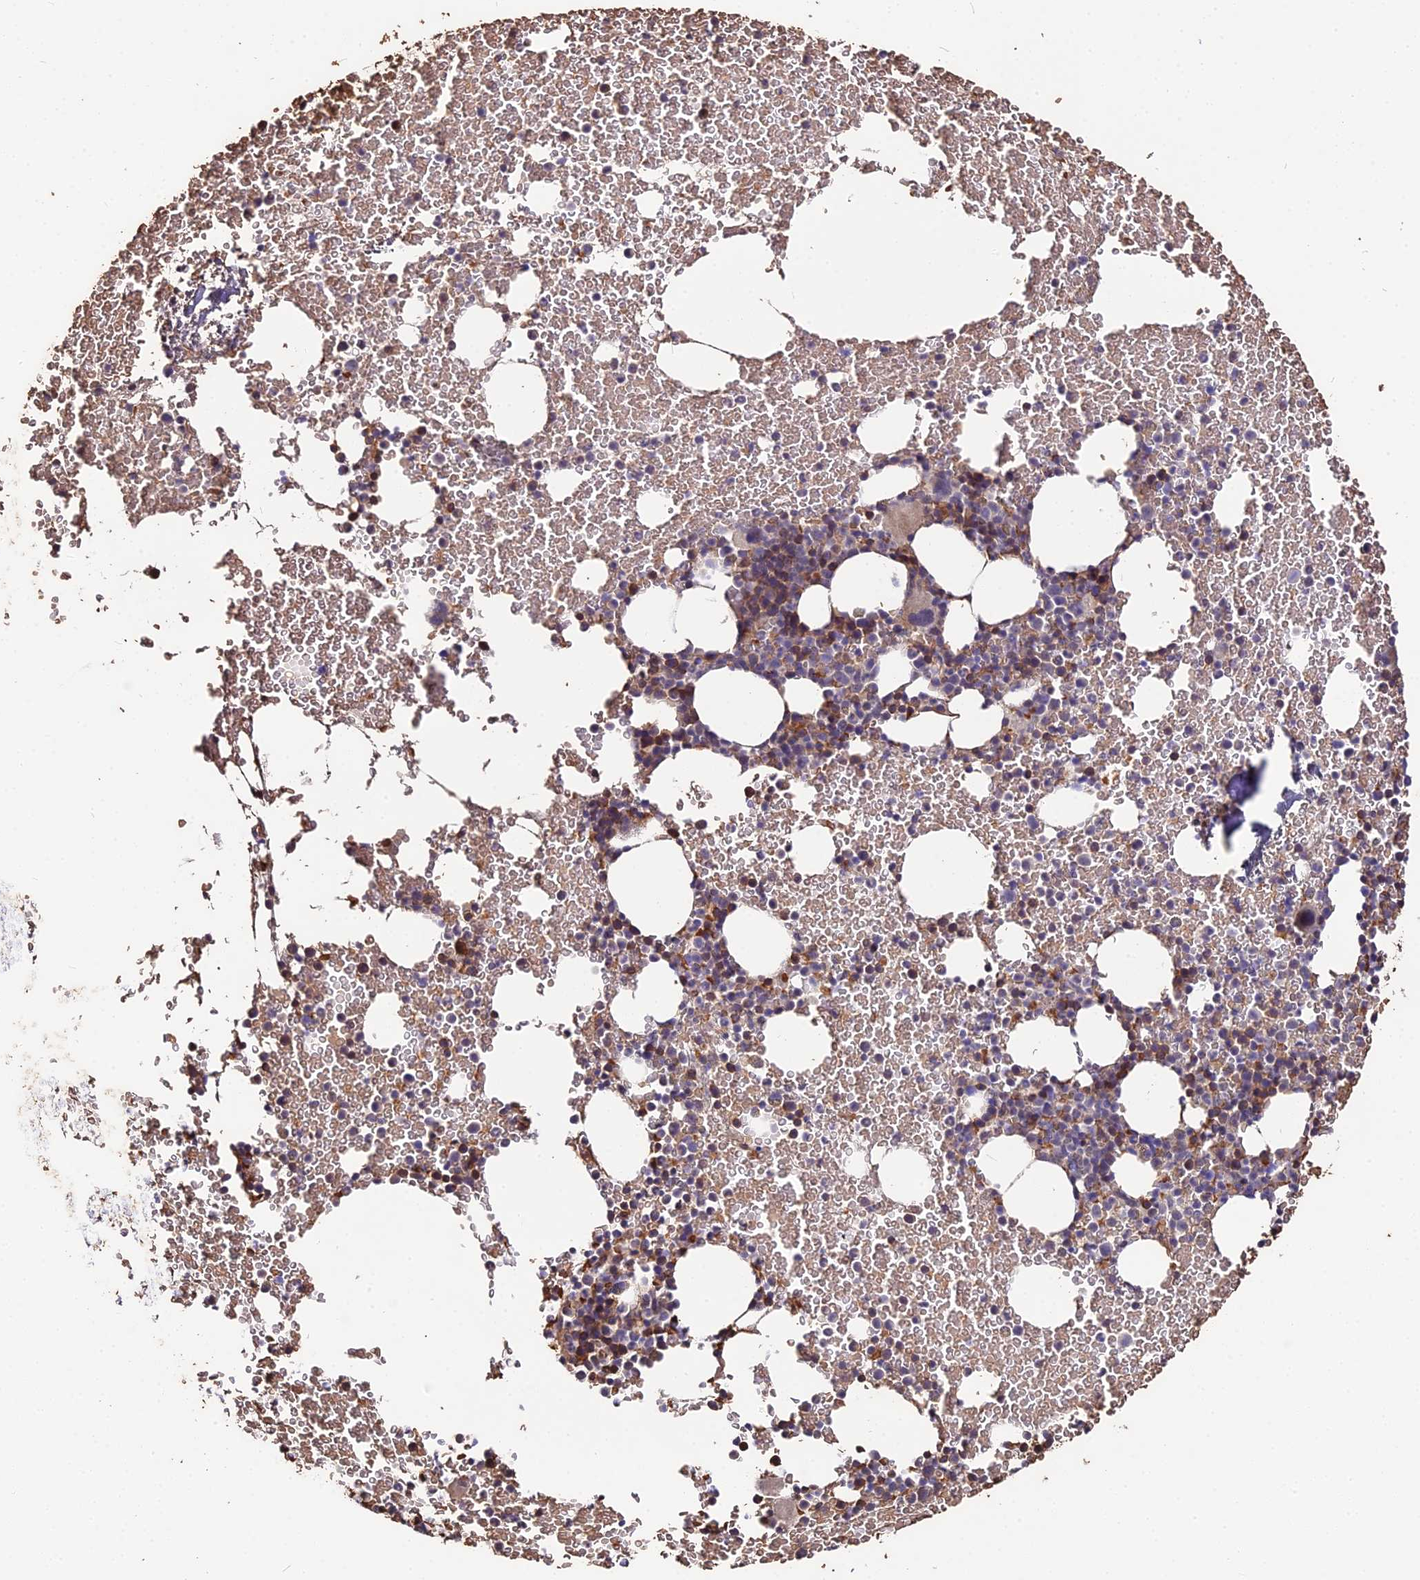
{"staining": {"intensity": "moderate", "quantity": "25%-75%", "location": "cytoplasmic/membranous"}, "tissue": "bone marrow", "cell_type": "Hematopoietic cells", "image_type": "normal", "snomed": [{"axis": "morphology", "description": "Normal tissue, NOS"}, {"axis": "topography", "description": "Bone marrow"}], "caption": "Bone marrow stained with IHC demonstrates moderate cytoplasmic/membranous staining in approximately 25%-75% of hematopoietic cells. (DAB = brown stain, brightfield microscopy at high magnification).", "gene": "ZDBF2", "patient": {"sex": "male", "age": 57}}